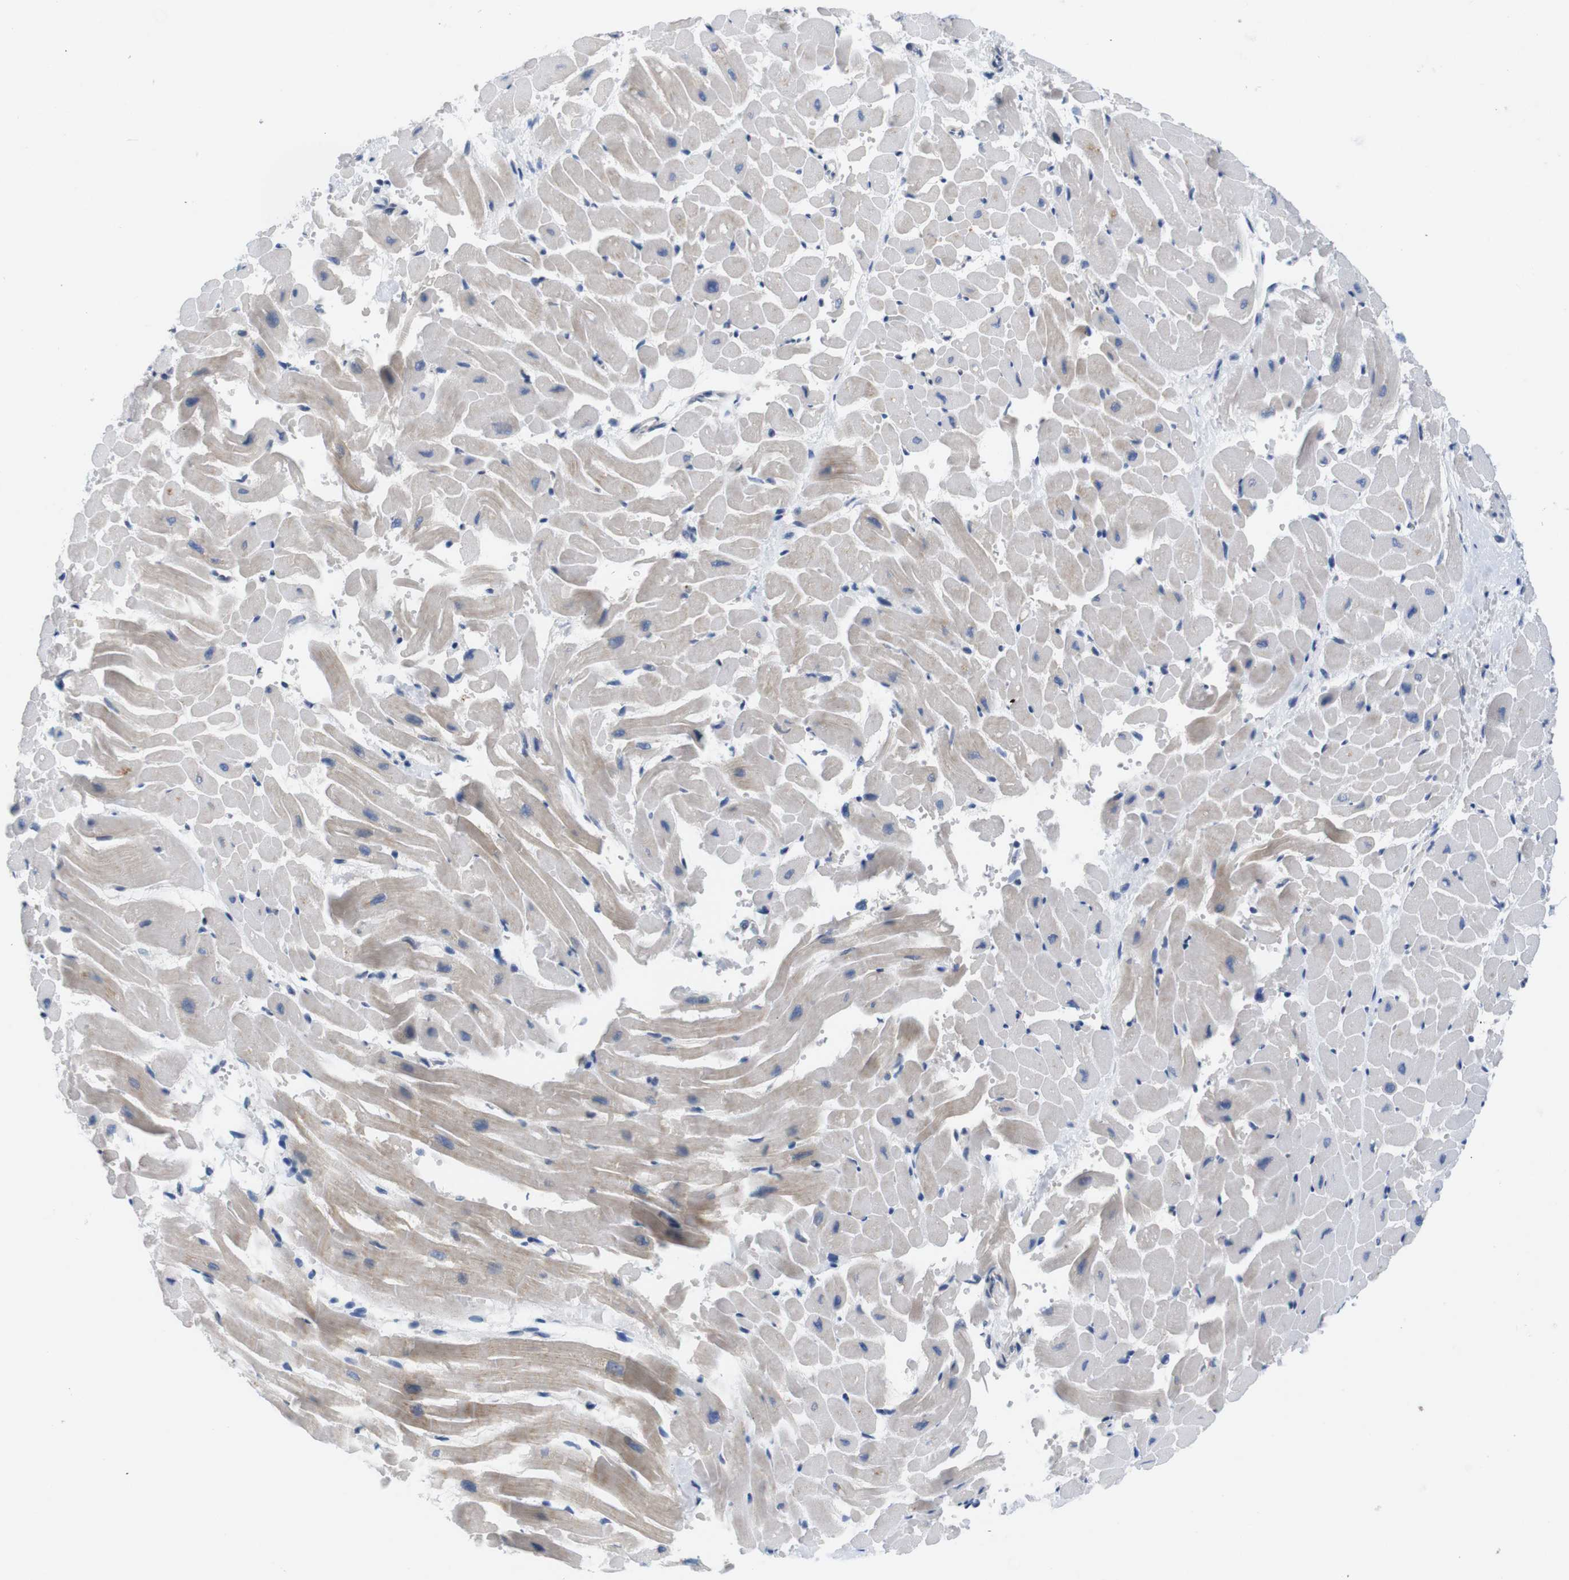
{"staining": {"intensity": "moderate", "quantity": "<25%", "location": "cytoplasmic/membranous"}, "tissue": "heart muscle", "cell_type": "Cardiomyocytes", "image_type": "normal", "snomed": [{"axis": "morphology", "description": "Normal tissue, NOS"}, {"axis": "topography", "description": "Heart"}], "caption": "Immunohistochemical staining of unremarkable heart muscle displays <25% levels of moderate cytoplasmic/membranous protein expression in about <25% of cardiomyocytes.", "gene": "HACD3", "patient": {"sex": "male", "age": 45}}